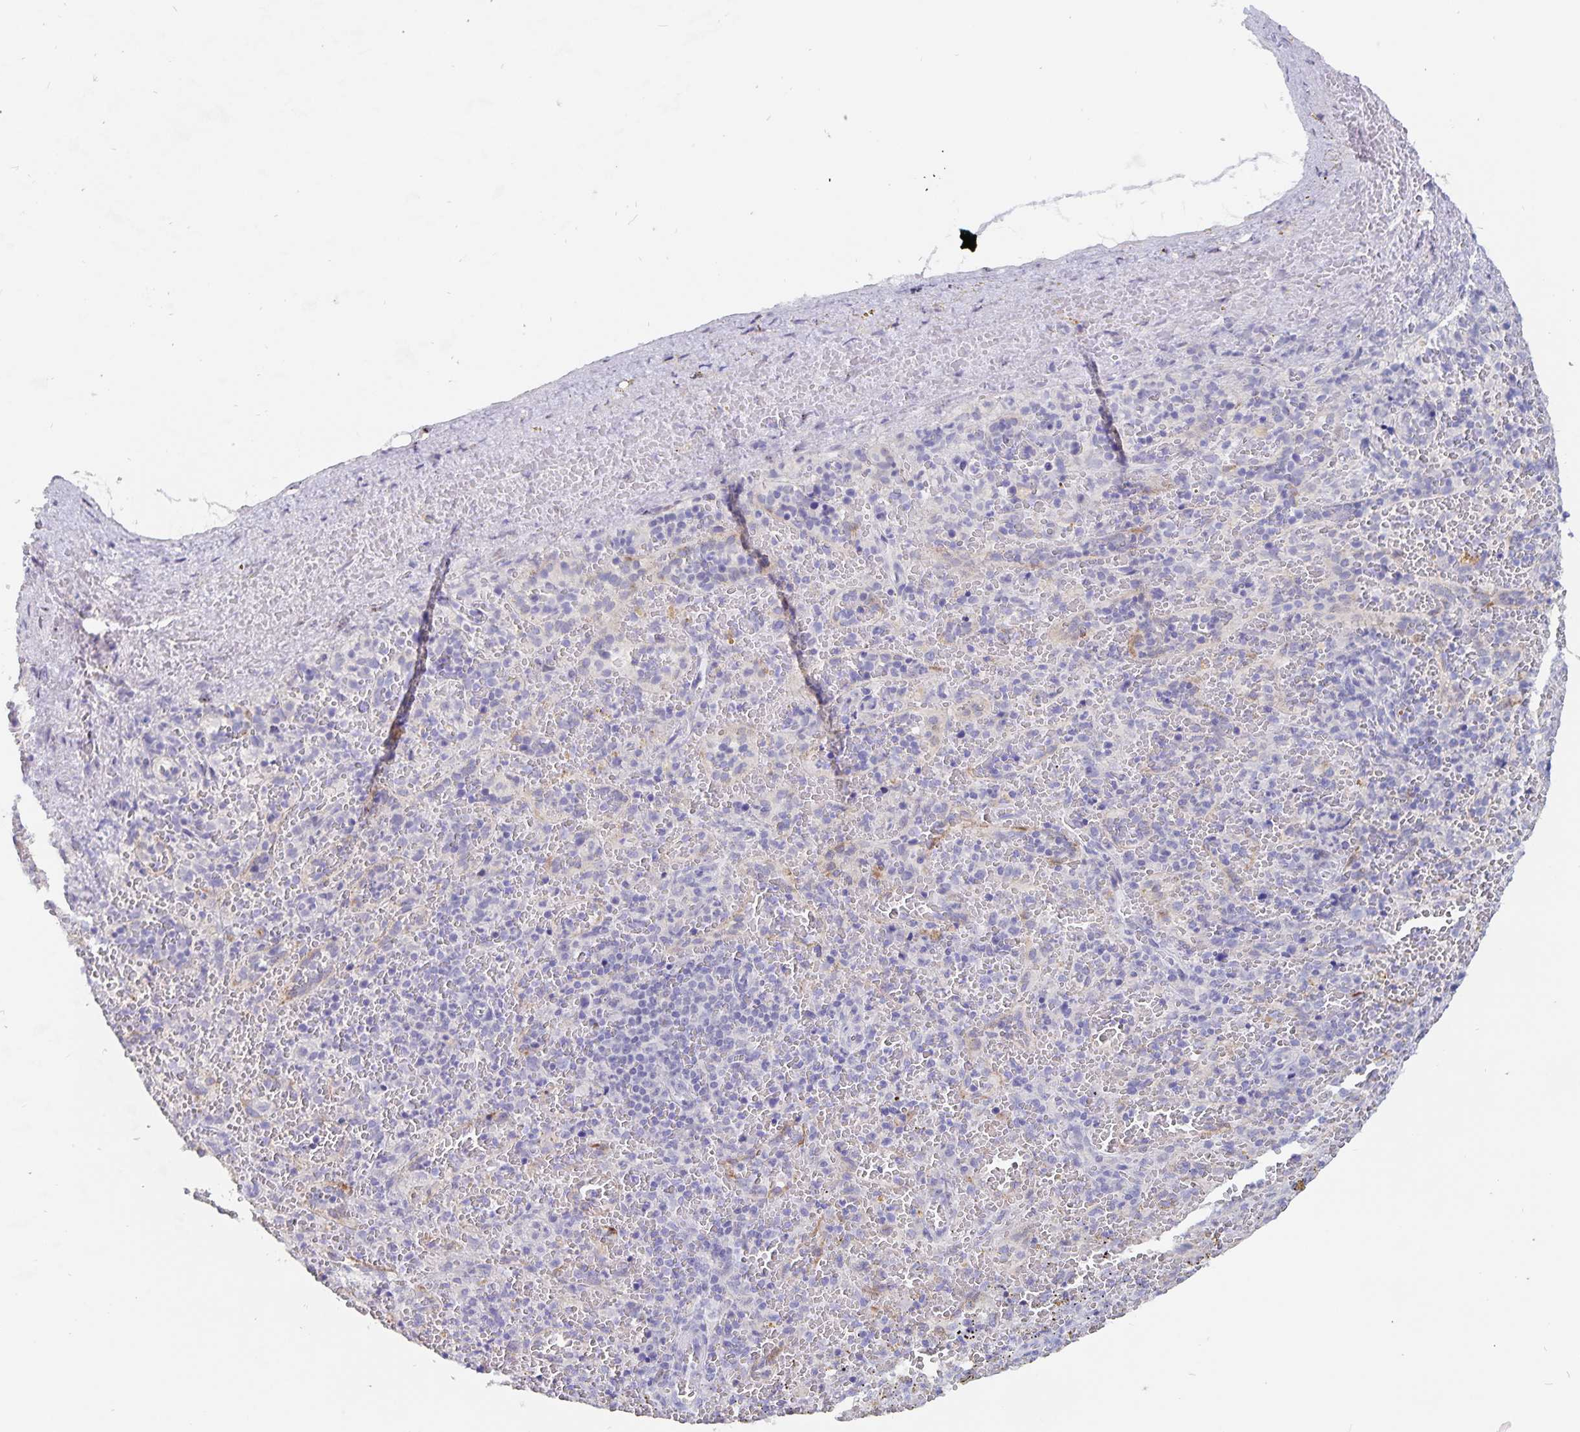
{"staining": {"intensity": "negative", "quantity": "none", "location": "none"}, "tissue": "spleen", "cell_type": "Cells in red pulp", "image_type": "normal", "snomed": [{"axis": "morphology", "description": "Normal tissue, NOS"}, {"axis": "topography", "description": "Spleen"}], "caption": "Immunohistochemistry (IHC) photomicrograph of benign spleen: human spleen stained with DAB (3,3'-diaminobenzidine) shows no significant protein staining in cells in red pulp.", "gene": "SMOC1", "patient": {"sex": "female", "age": 50}}